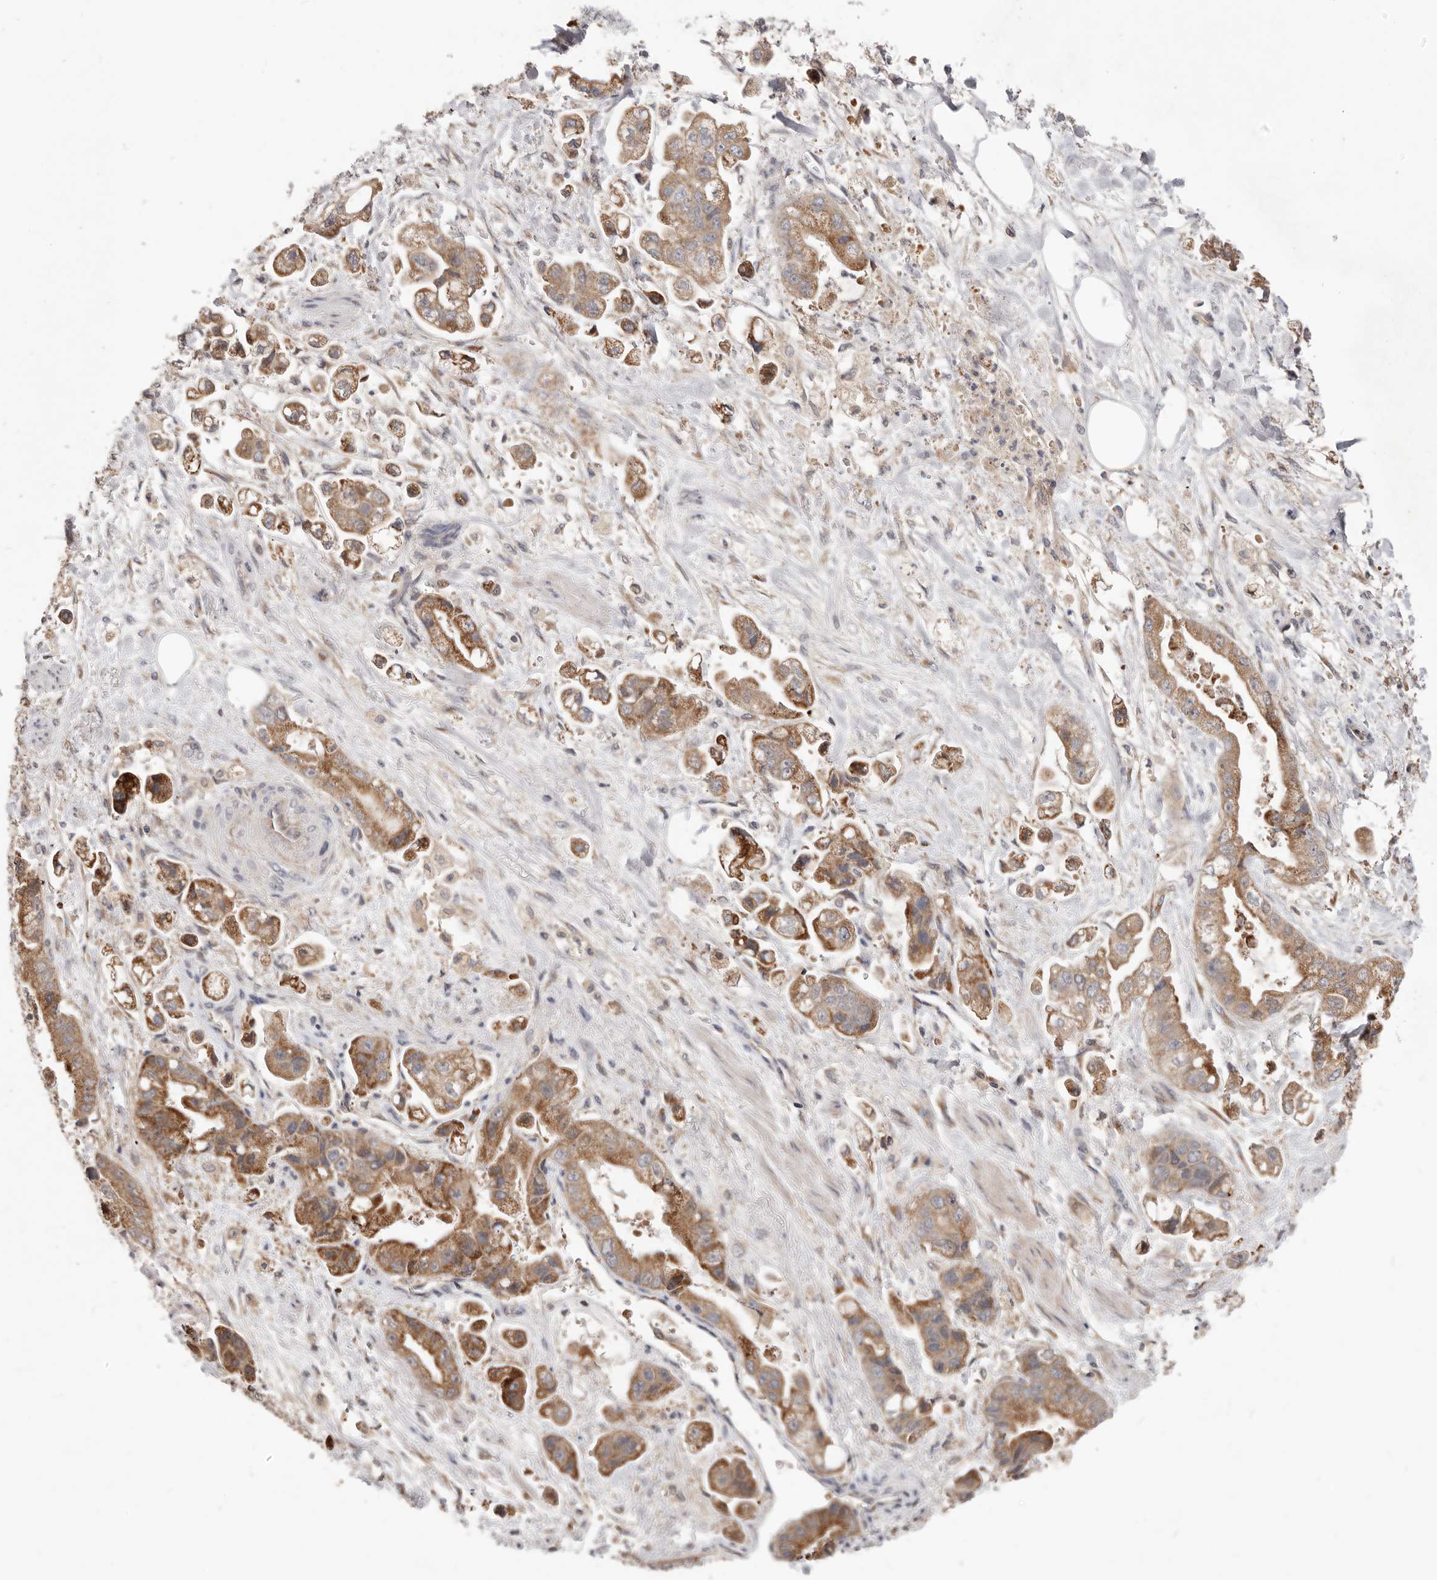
{"staining": {"intensity": "moderate", "quantity": ">75%", "location": "cytoplasmic/membranous"}, "tissue": "stomach cancer", "cell_type": "Tumor cells", "image_type": "cancer", "snomed": [{"axis": "morphology", "description": "Adenocarcinoma, NOS"}, {"axis": "topography", "description": "Stomach"}], "caption": "Stomach cancer tissue exhibits moderate cytoplasmic/membranous expression in approximately >75% of tumor cells", "gene": "LRP6", "patient": {"sex": "male", "age": 62}}